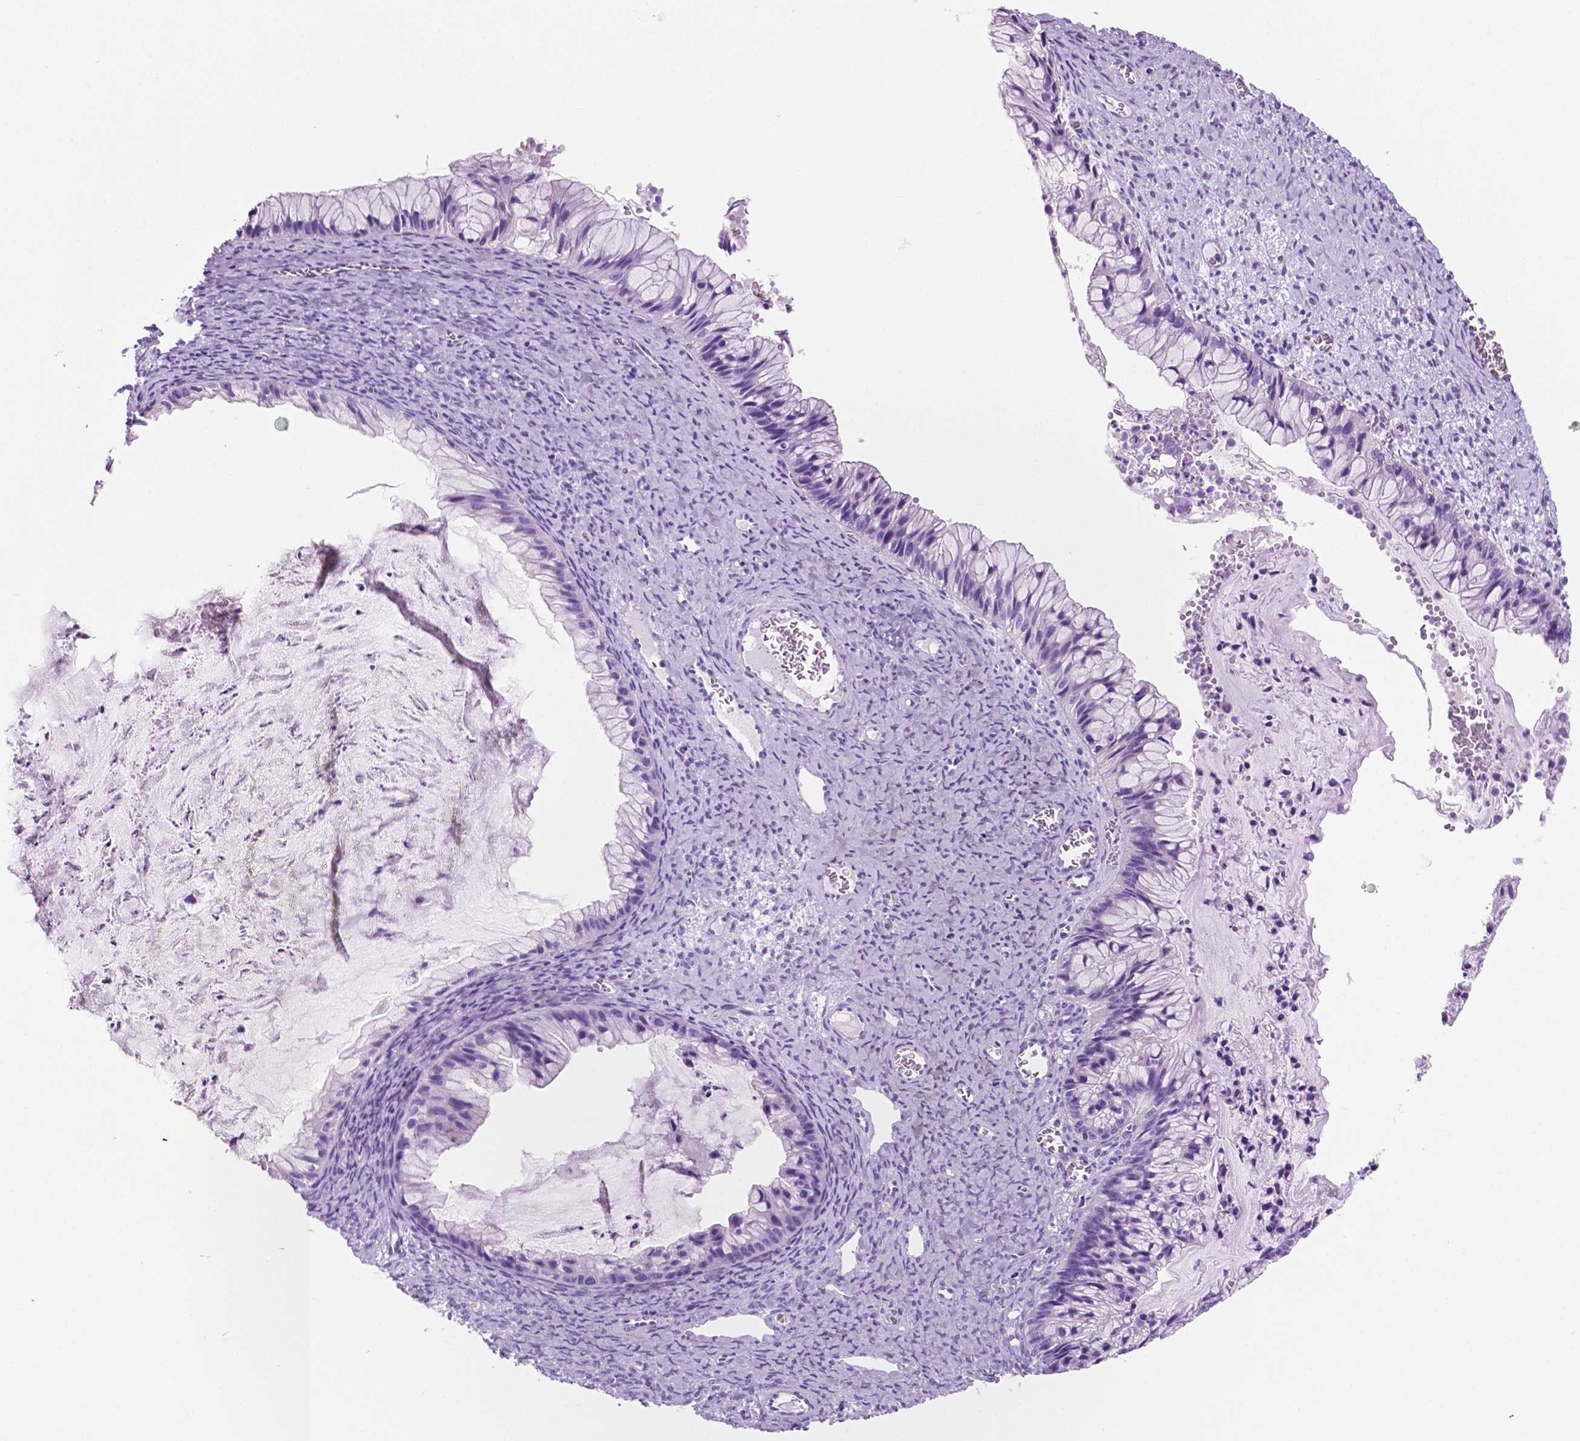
{"staining": {"intensity": "negative", "quantity": "none", "location": "none"}, "tissue": "ovarian cancer", "cell_type": "Tumor cells", "image_type": "cancer", "snomed": [{"axis": "morphology", "description": "Cystadenocarcinoma, mucinous, NOS"}, {"axis": "topography", "description": "Ovary"}], "caption": "Protein analysis of ovarian mucinous cystadenocarcinoma displays no significant staining in tumor cells.", "gene": "IGFN1", "patient": {"sex": "female", "age": 72}}